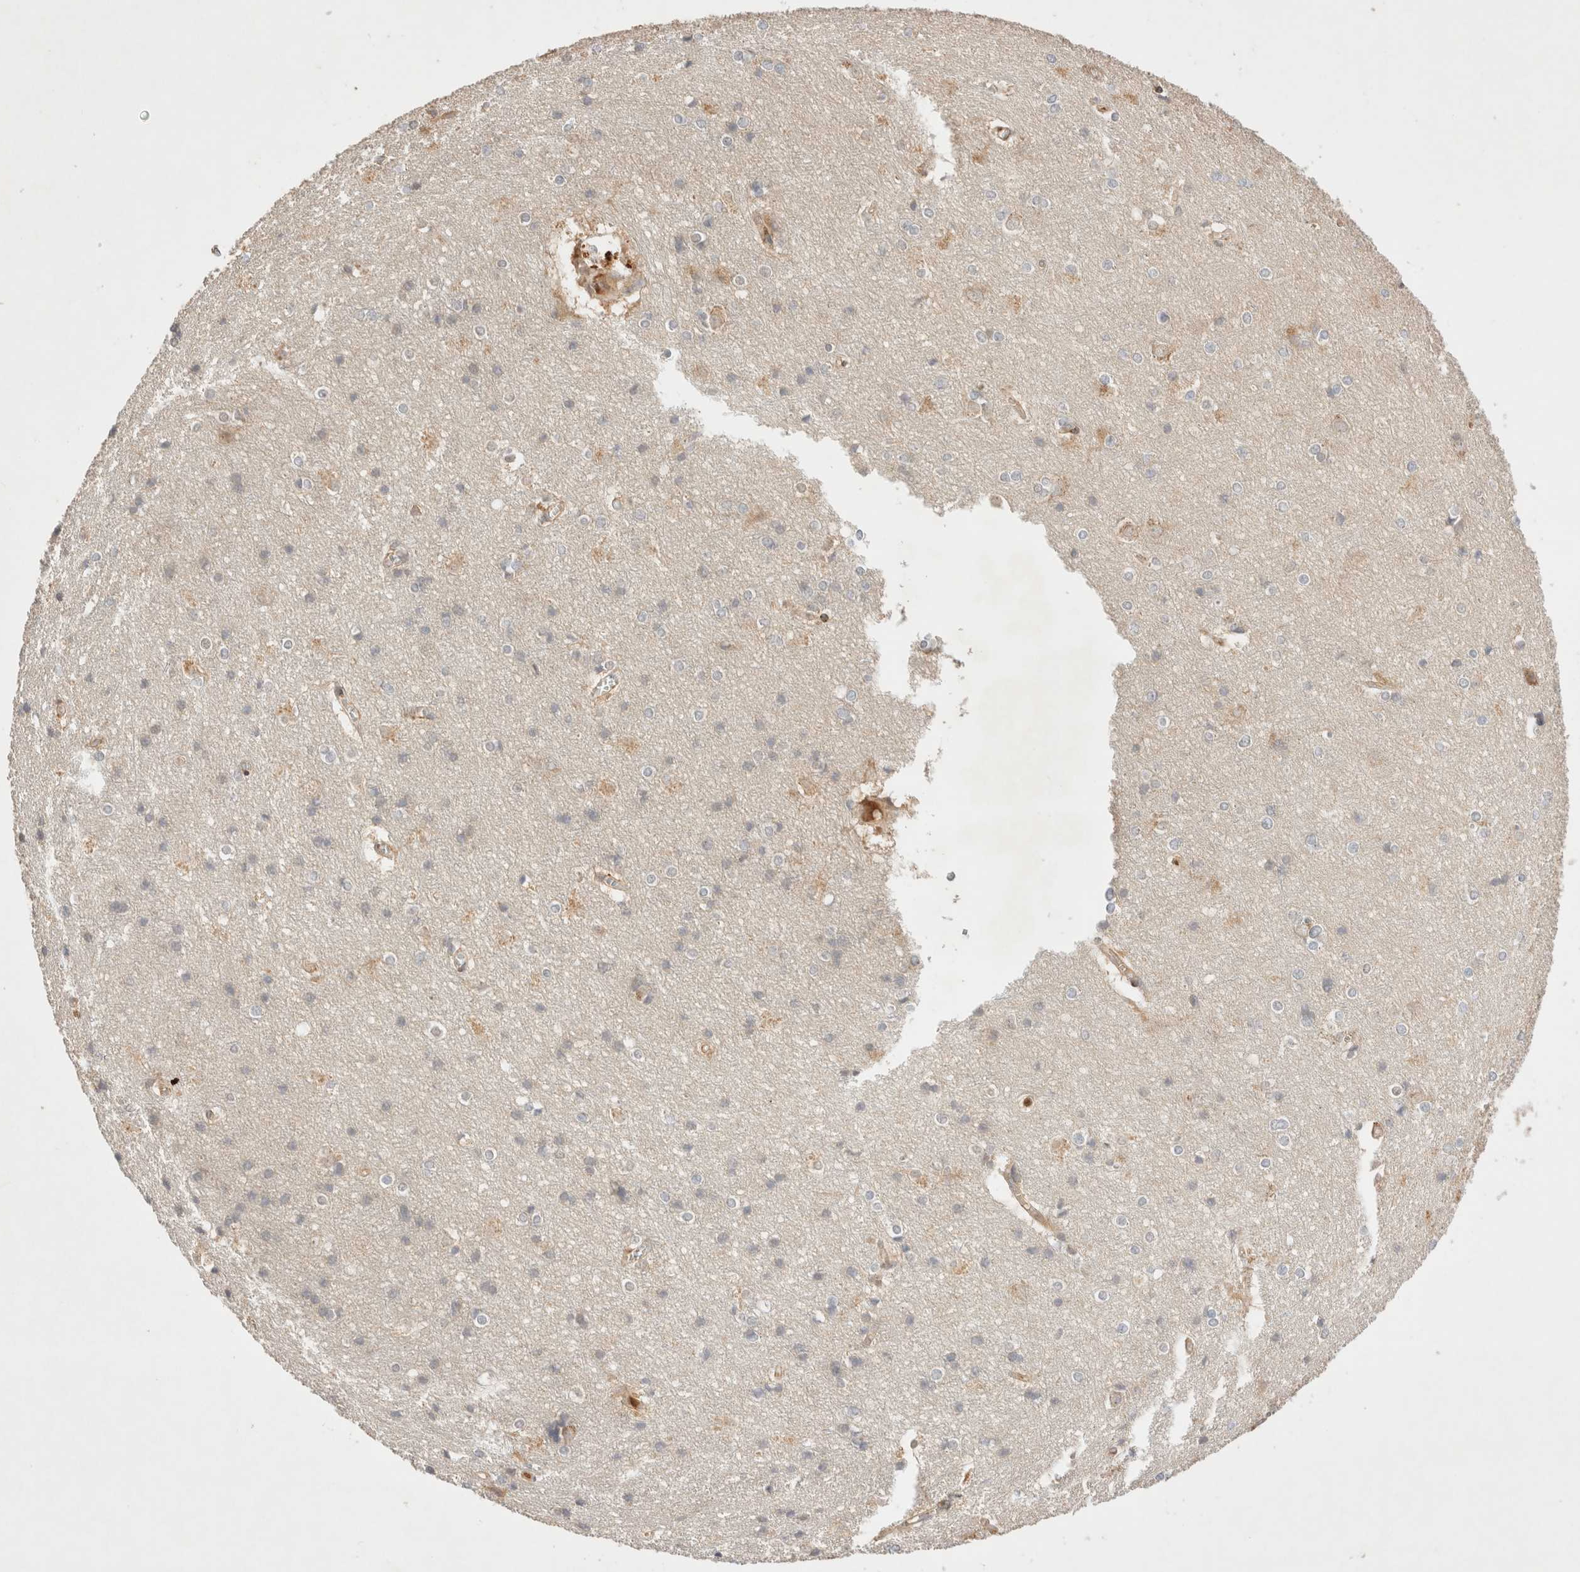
{"staining": {"intensity": "moderate", "quantity": ">75%", "location": "cytoplasmic/membranous"}, "tissue": "cerebral cortex", "cell_type": "Endothelial cells", "image_type": "normal", "snomed": [{"axis": "morphology", "description": "Normal tissue, NOS"}, {"axis": "topography", "description": "Cerebral cortex"}], "caption": "IHC of unremarkable cerebral cortex demonstrates medium levels of moderate cytoplasmic/membranous positivity in about >75% of endothelial cells. (DAB (3,3'-diaminobenzidine) IHC, brown staining for protein, blue staining for nuclei).", "gene": "CARNMT1", "patient": {"sex": "male", "age": 54}}